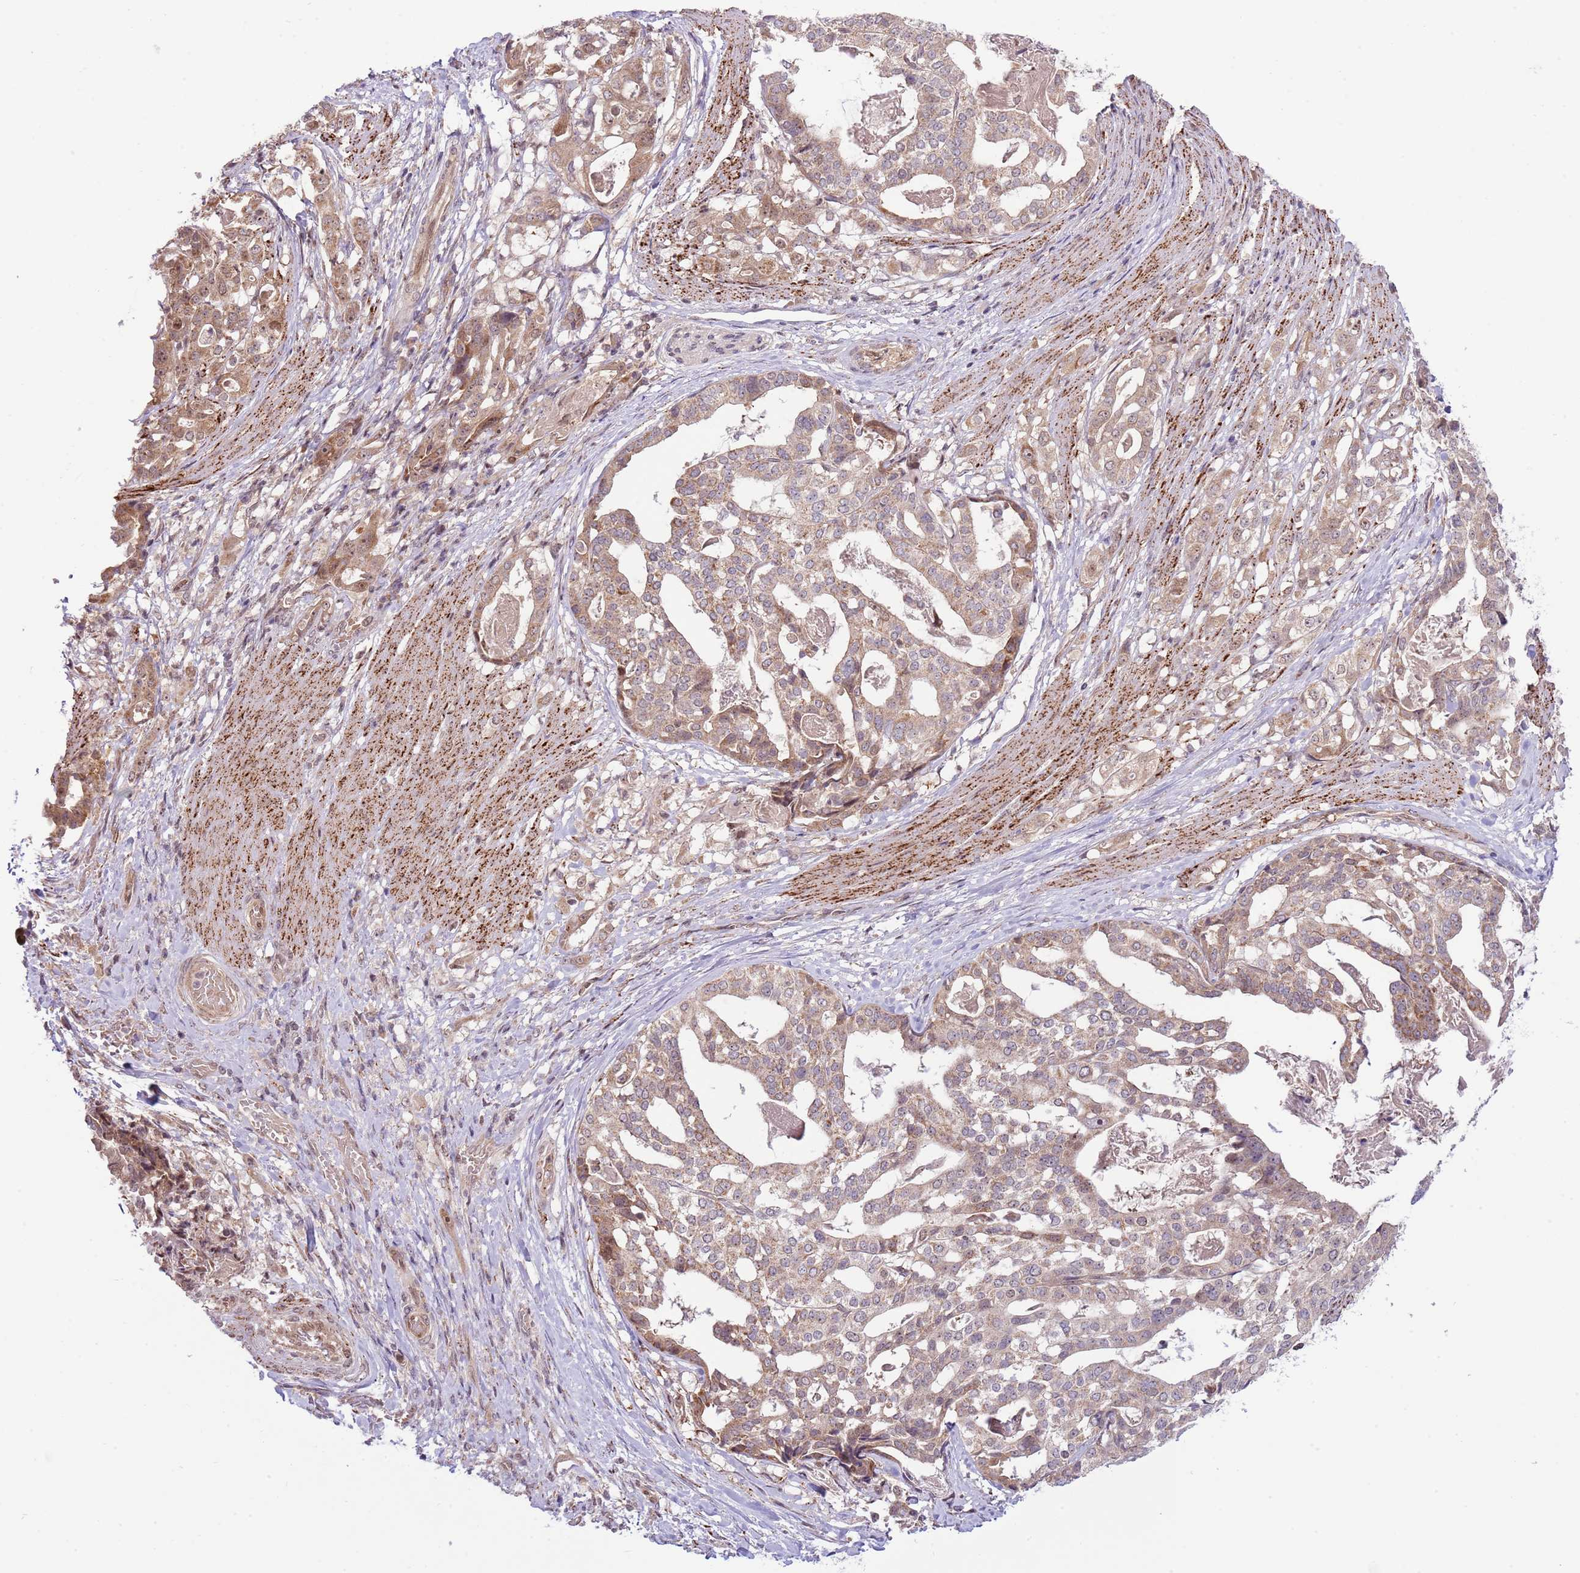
{"staining": {"intensity": "moderate", "quantity": ">75%", "location": "cytoplasmic/membranous,nuclear"}, "tissue": "stomach cancer", "cell_type": "Tumor cells", "image_type": "cancer", "snomed": [{"axis": "morphology", "description": "Adenocarcinoma, NOS"}, {"axis": "topography", "description": "Stomach"}], "caption": "Immunohistochemical staining of human stomach cancer shows medium levels of moderate cytoplasmic/membranous and nuclear protein staining in approximately >75% of tumor cells.", "gene": "CHD1", "patient": {"sex": "male", "age": 48}}